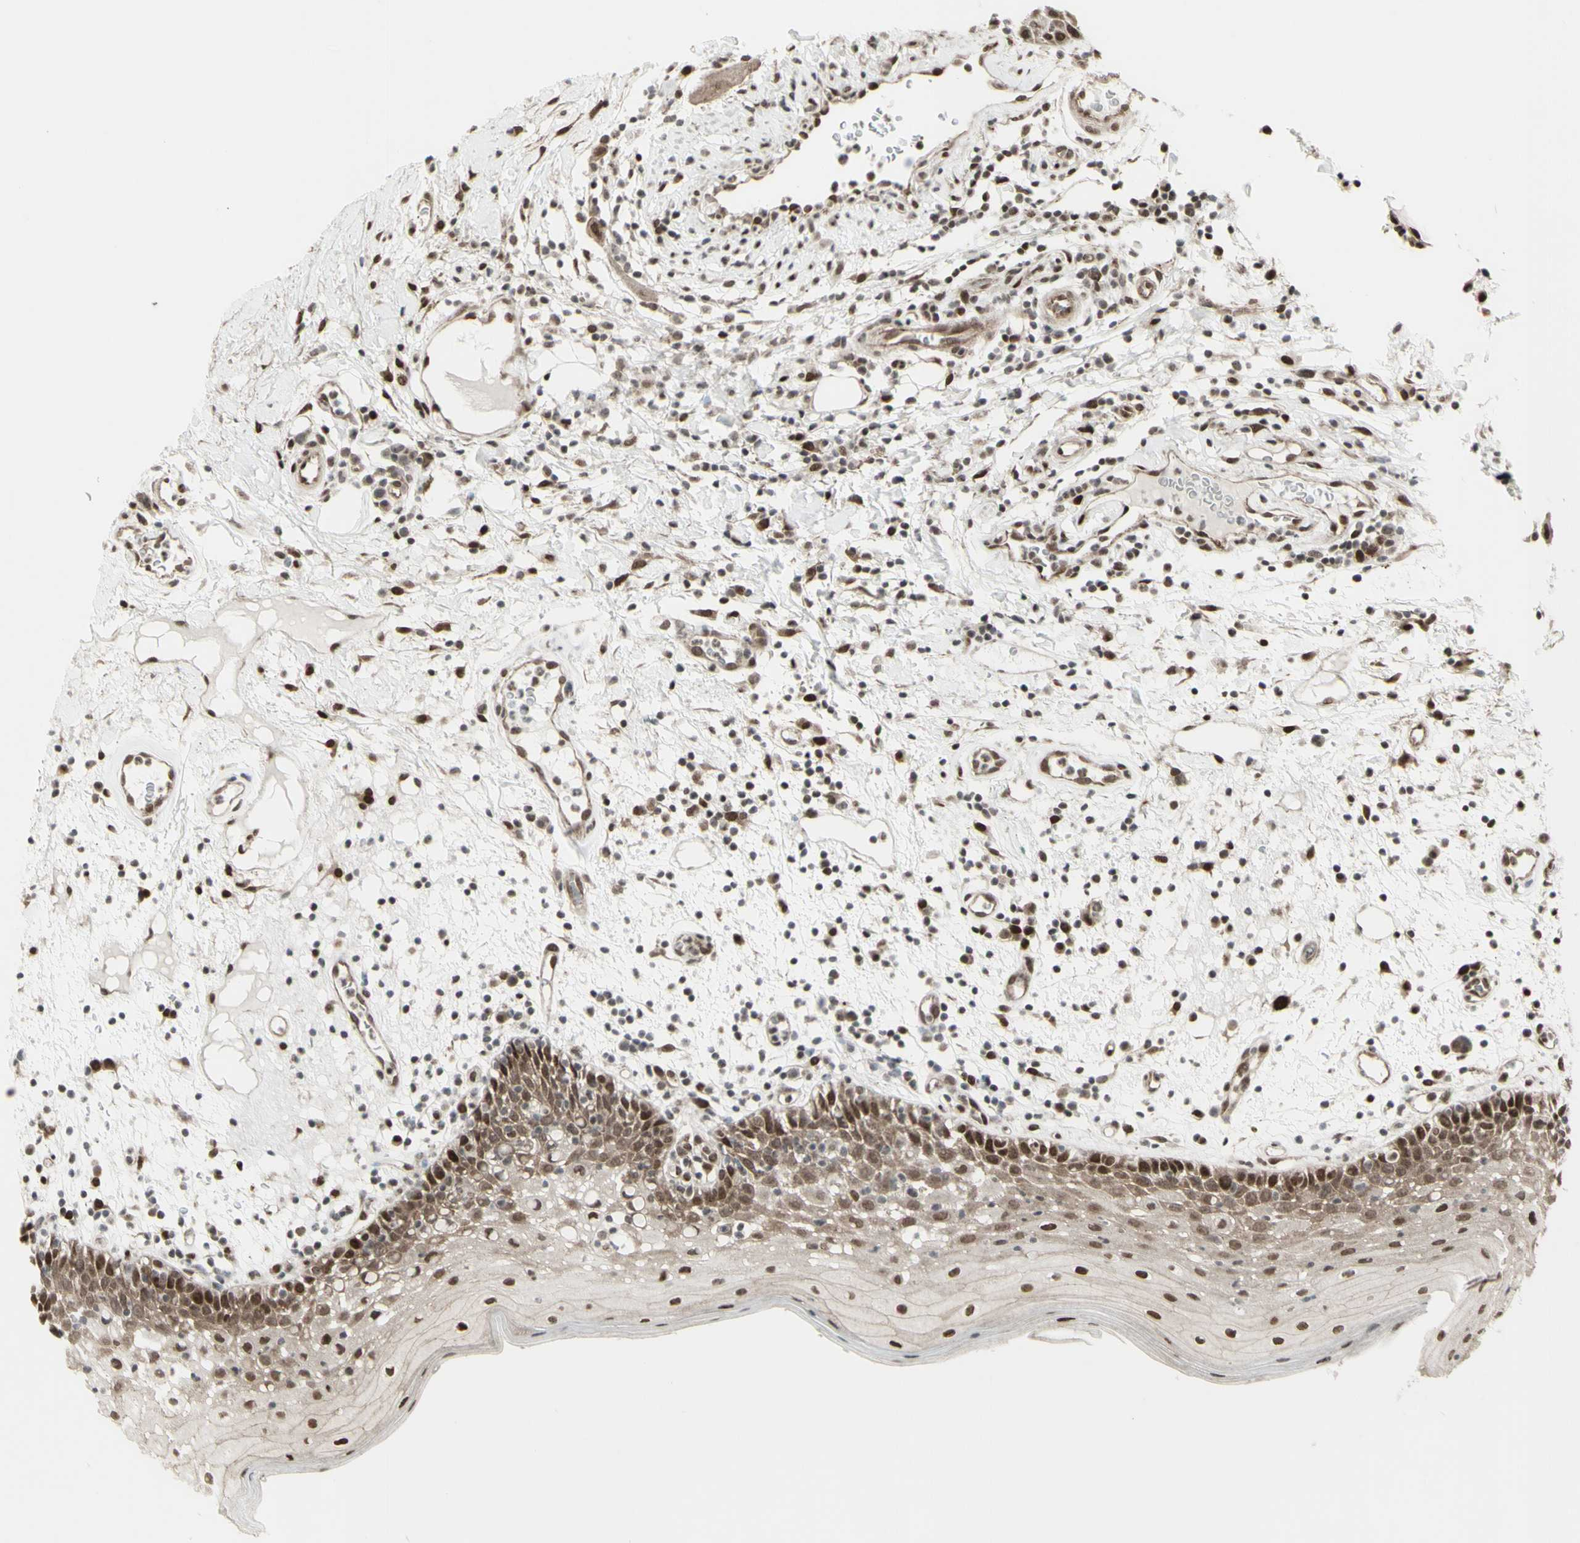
{"staining": {"intensity": "moderate", "quantity": ">75%", "location": "cytoplasmic/membranous"}, "tissue": "oral mucosa", "cell_type": "Squamous epithelial cells", "image_type": "normal", "snomed": [{"axis": "morphology", "description": "Normal tissue, NOS"}, {"axis": "morphology", "description": "Squamous cell carcinoma, NOS"}, {"axis": "topography", "description": "Skeletal muscle"}, {"axis": "topography", "description": "Oral tissue"}], "caption": "Immunohistochemistry (IHC) image of benign oral mucosa: human oral mucosa stained using immunohistochemistry (IHC) shows medium levels of moderate protein expression localized specifically in the cytoplasmic/membranous of squamous epithelial cells, appearing as a cytoplasmic/membranous brown color.", "gene": "CBX1", "patient": {"sex": "male", "age": 71}}